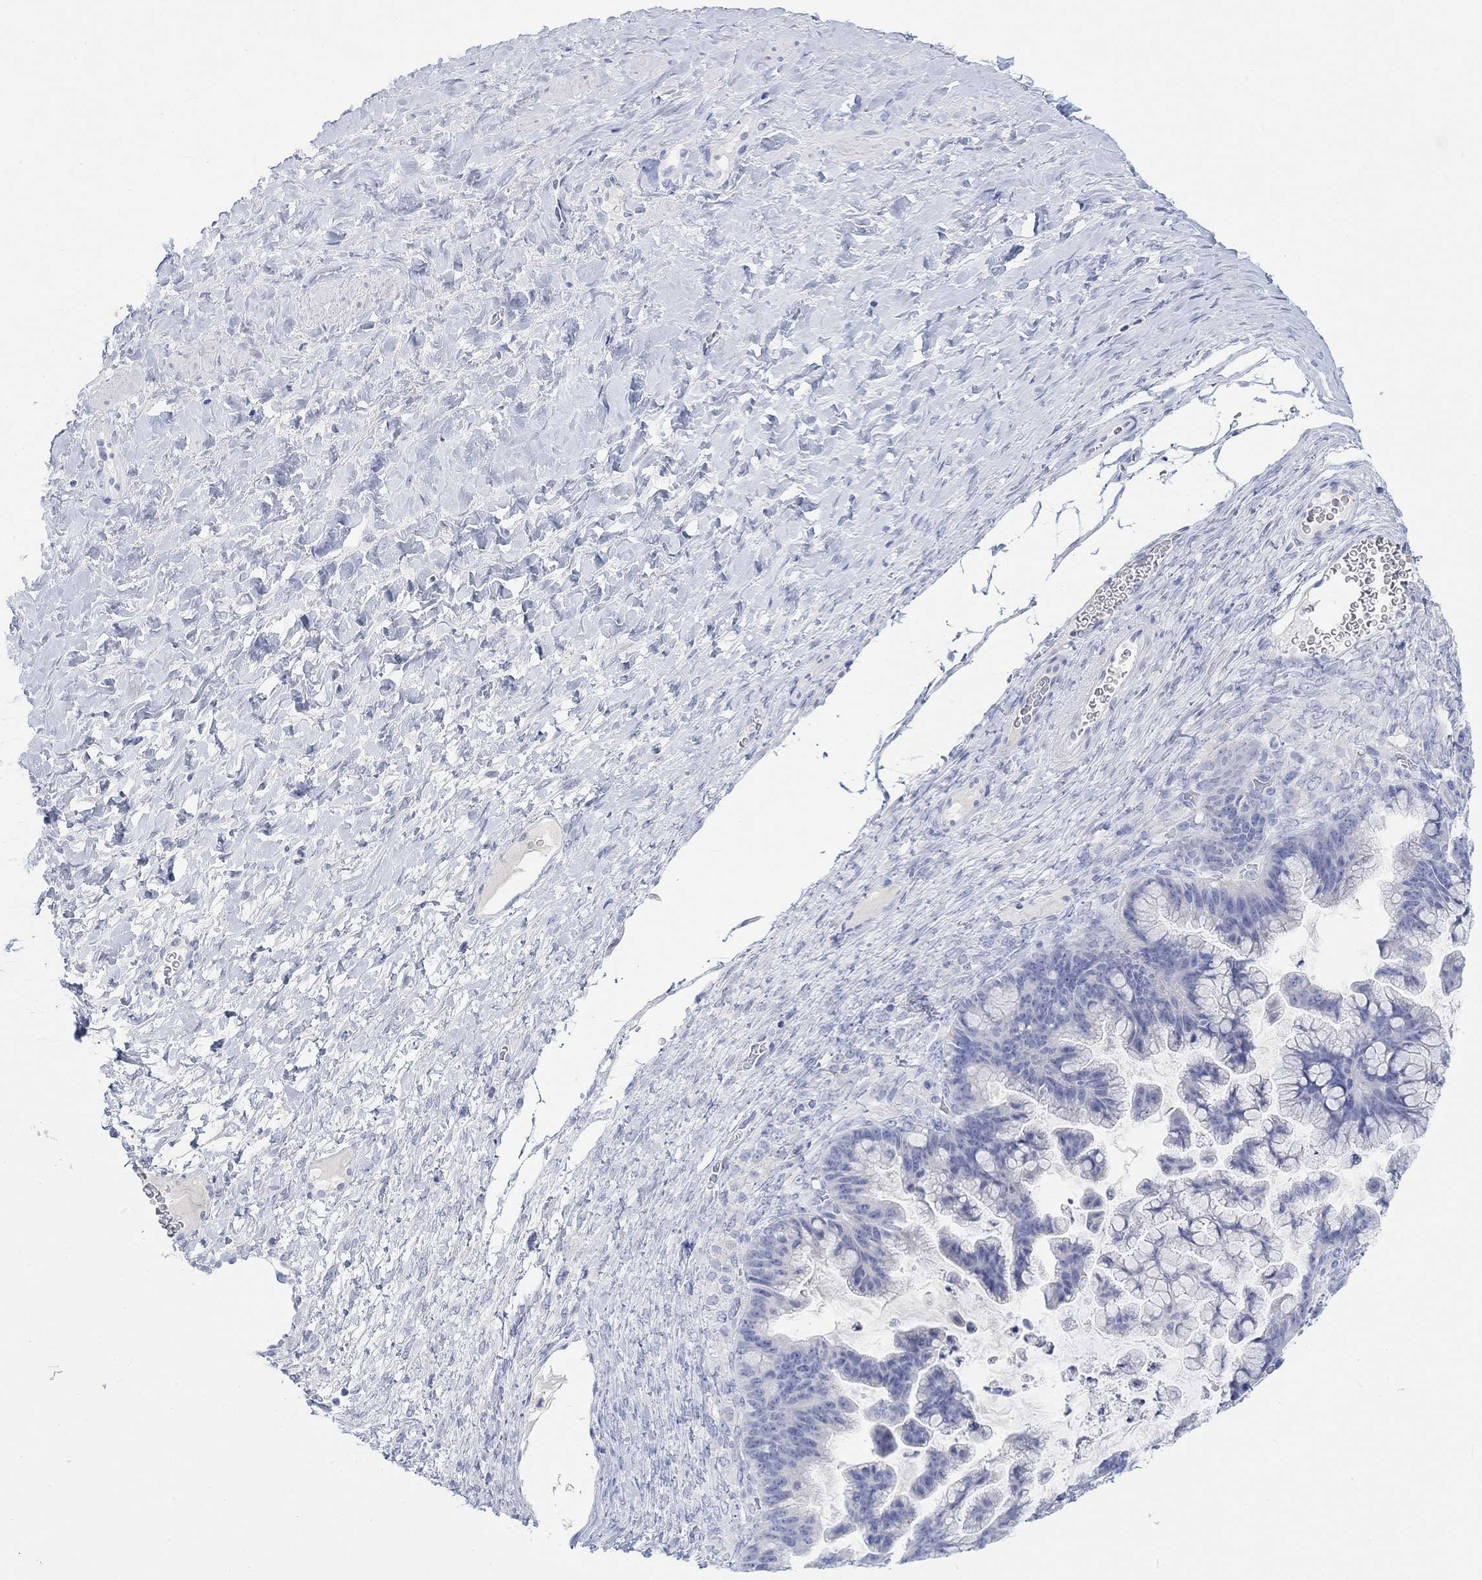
{"staining": {"intensity": "negative", "quantity": "none", "location": "none"}, "tissue": "ovarian cancer", "cell_type": "Tumor cells", "image_type": "cancer", "snomed": [{"axis": "morphology", "description": "Cystadenocarcinoma, mucinous, NOS"}, {"axis": "topography", "description": "Ovary"}], "caption": "This is a histopathology image of IHC staining of ovarian cancer (mucinous cystadenocarcinoma), which shows no staining in tumor cells. The staining was performed using DAB to visualize the protein expression in brown, while the nuclei were stained in blue with hematoxylin (Magnification: 20x).", "gene": "CALCA", "patient": {"sex": "female", "age": 67}}